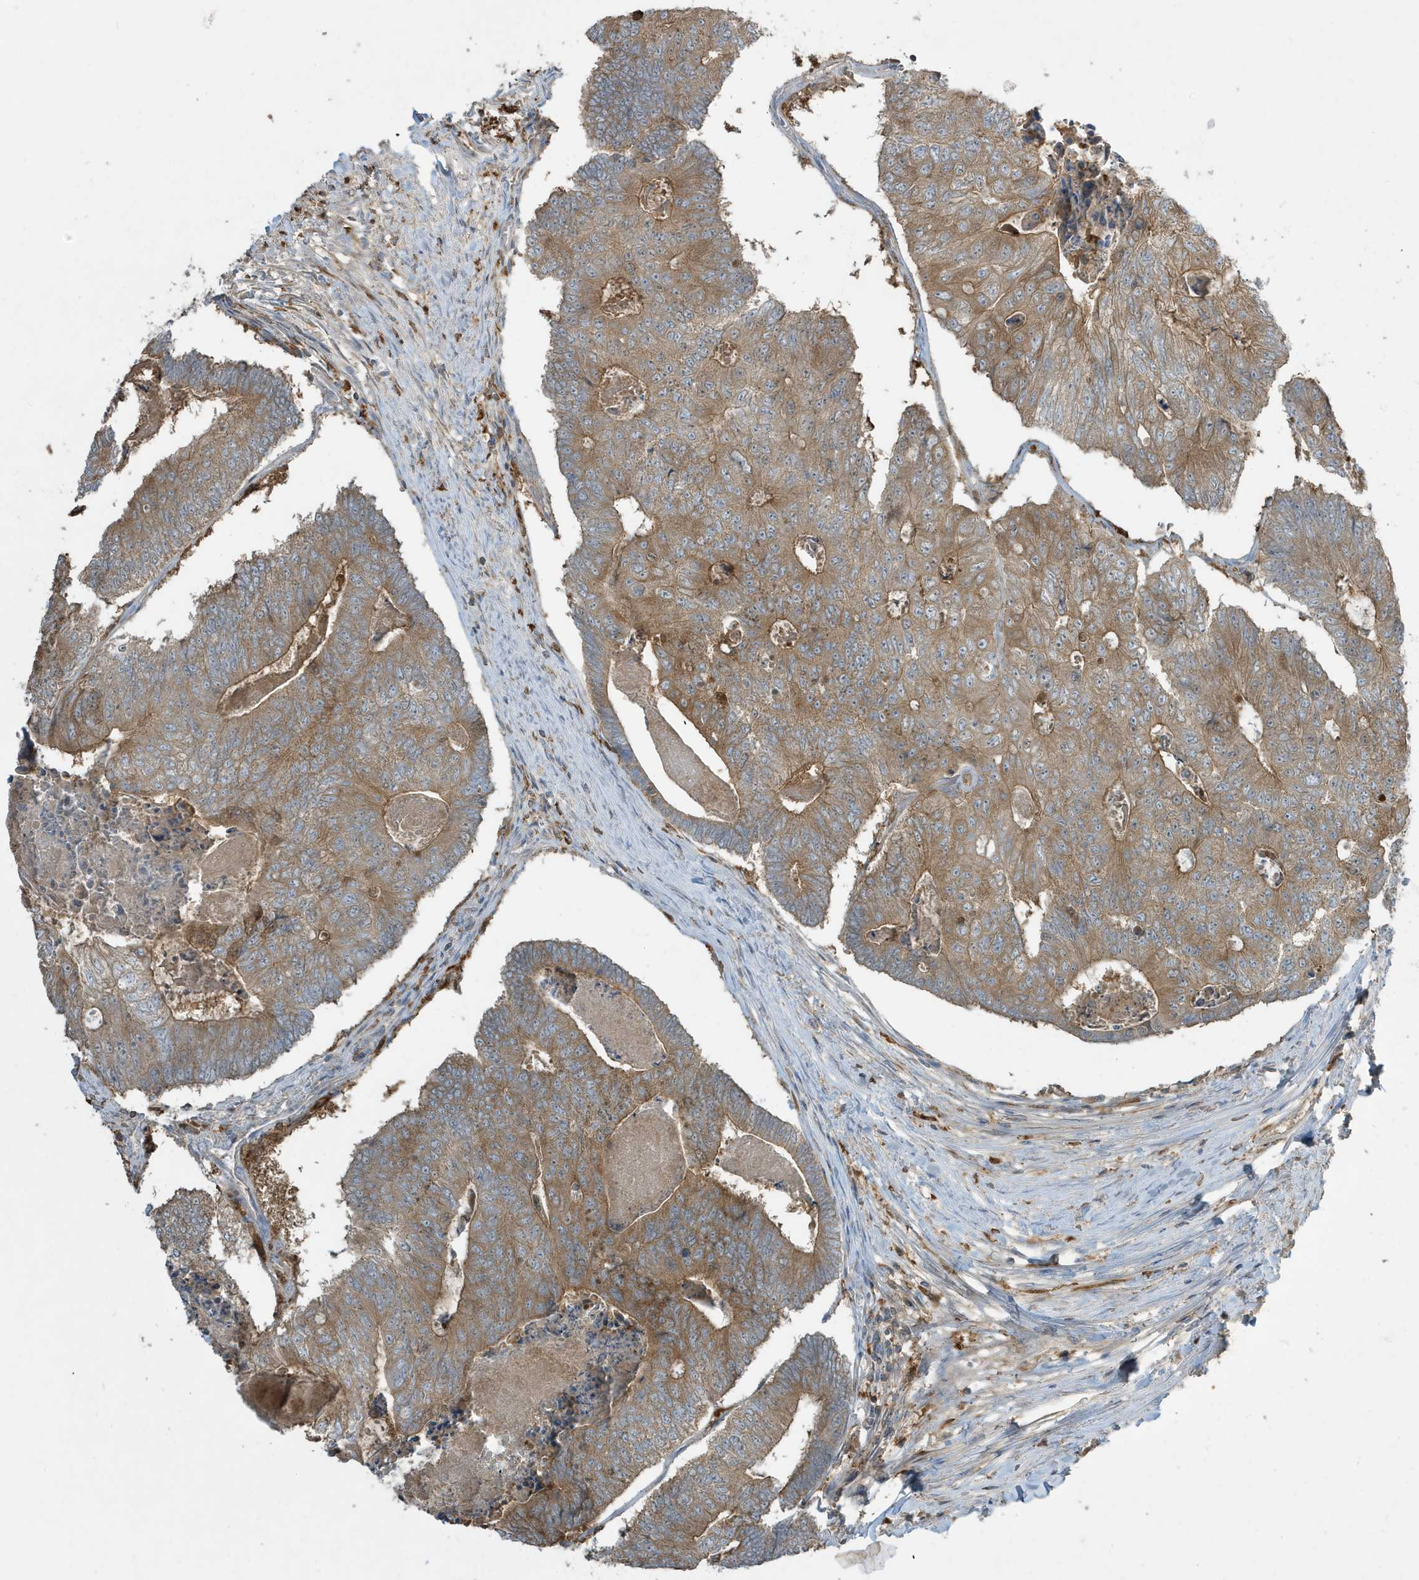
{"staining": {"intensity": "moderate", "quantity": ">75%", "location": "cytoplasmic/membranous"}, "tissue": "colorectal cancer", "cell_type": "Tumor cells", "image_type": "cancer", "snomed": [{"axis": "morphology", "description": "Adenocarcinoma, NOS"}, {"axis": "topography", "description": "Colon"}], "caption": "The micrograph displays a brown stain indicating the presence of a protein in the cytoplasmic/membranous of tumor cells in colorectal cancer.", "gene": "ABTB1", "patient": {"sex": "female", "age": 67}}